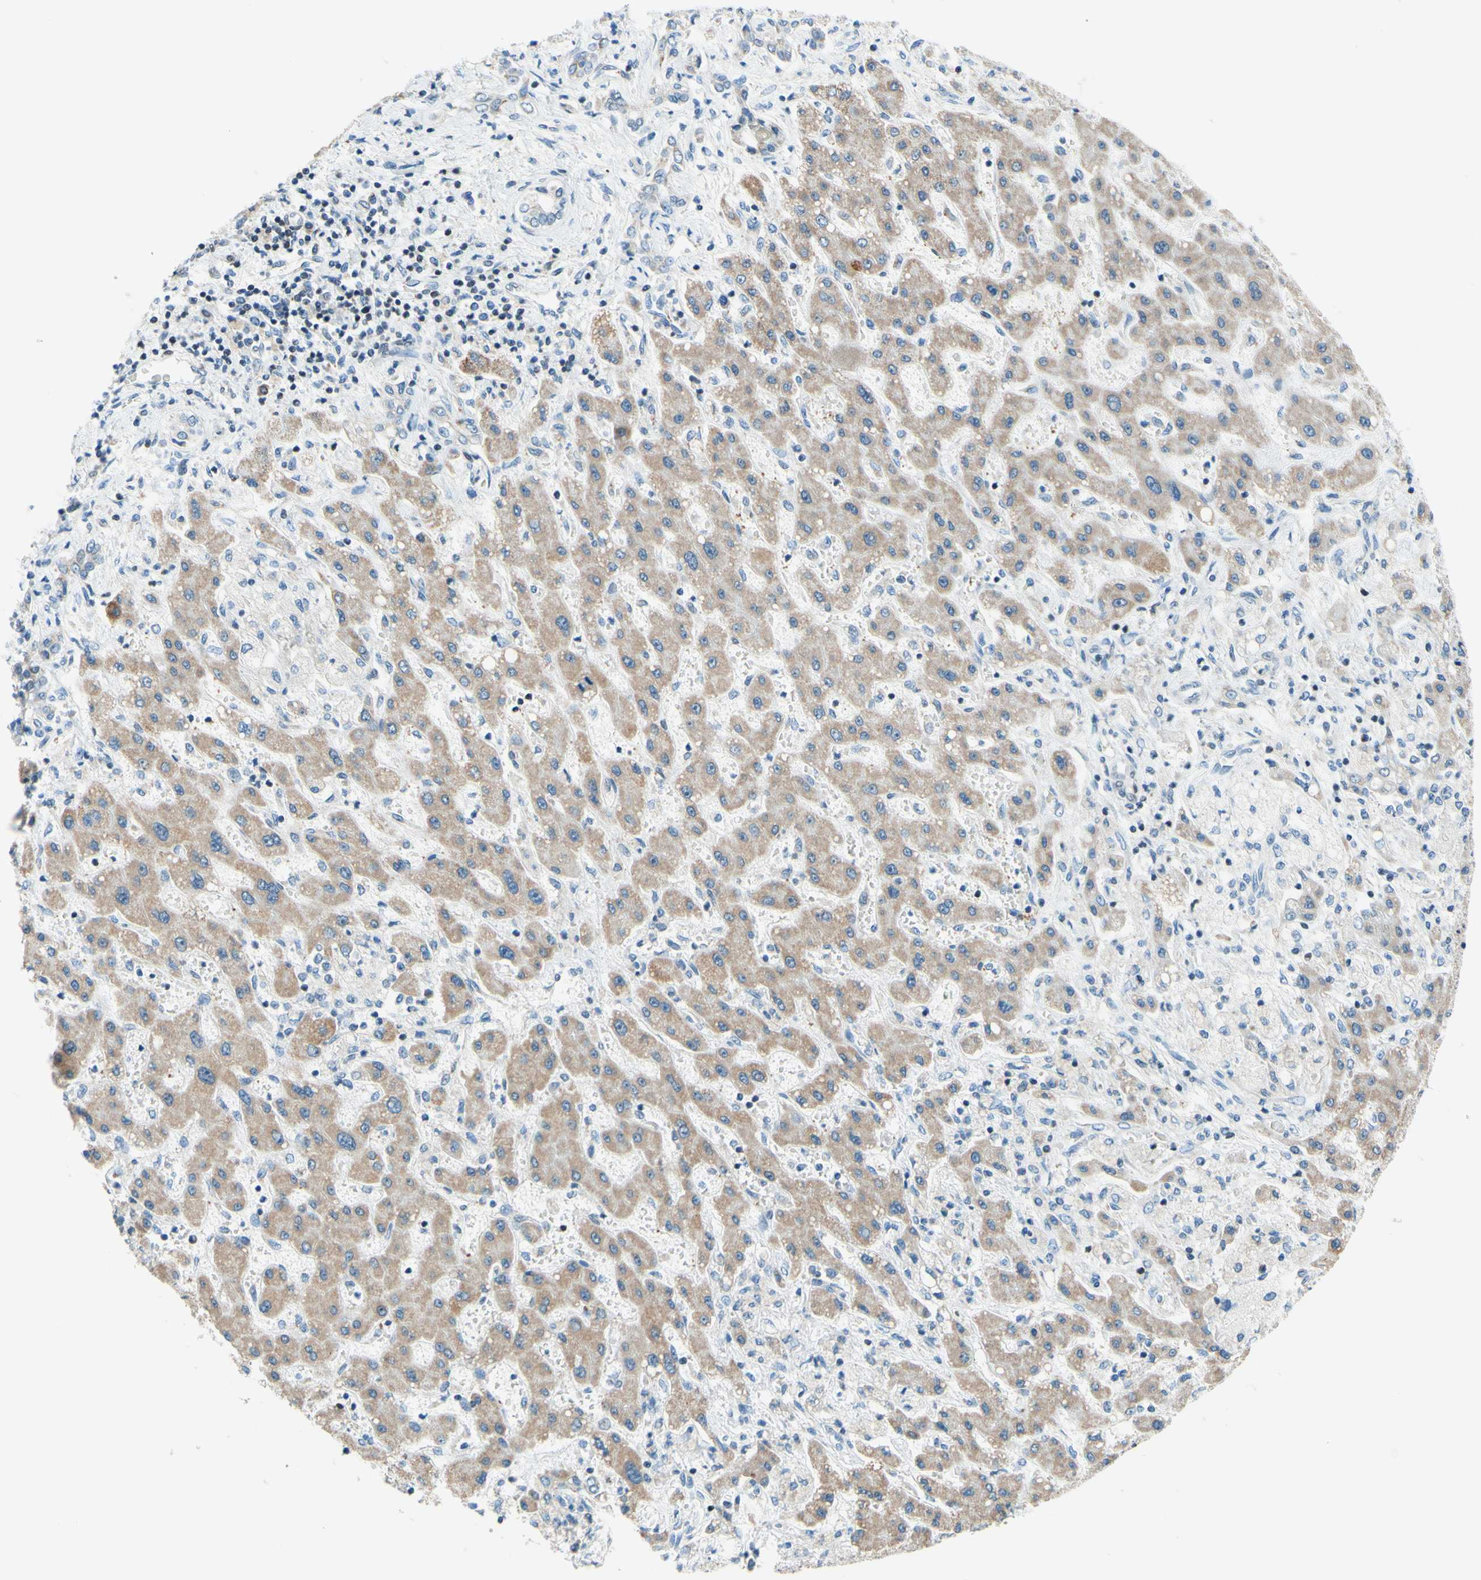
{"staining": {"intensity": "weak", "quantity": ">75%", "location": "cytoplasmic/membranous"}, "tissue": "liver cancer", "cell_type": "Tumor cells", "image_type": "cancer", "snomed": [{"axis": "morphology", "description": "Cholangiocarcinoma"}, {"axis": "topography", "description": "Liver"}], "caption": "Brown immunohistochemical staining in human liver cancer (cholangiocarcinoma) displays weak cytoplasmic/membranous expression in approximately >75% of tumor cells.", "gene": "CBX7", "patient": {"sex": "male", "age": 50}}